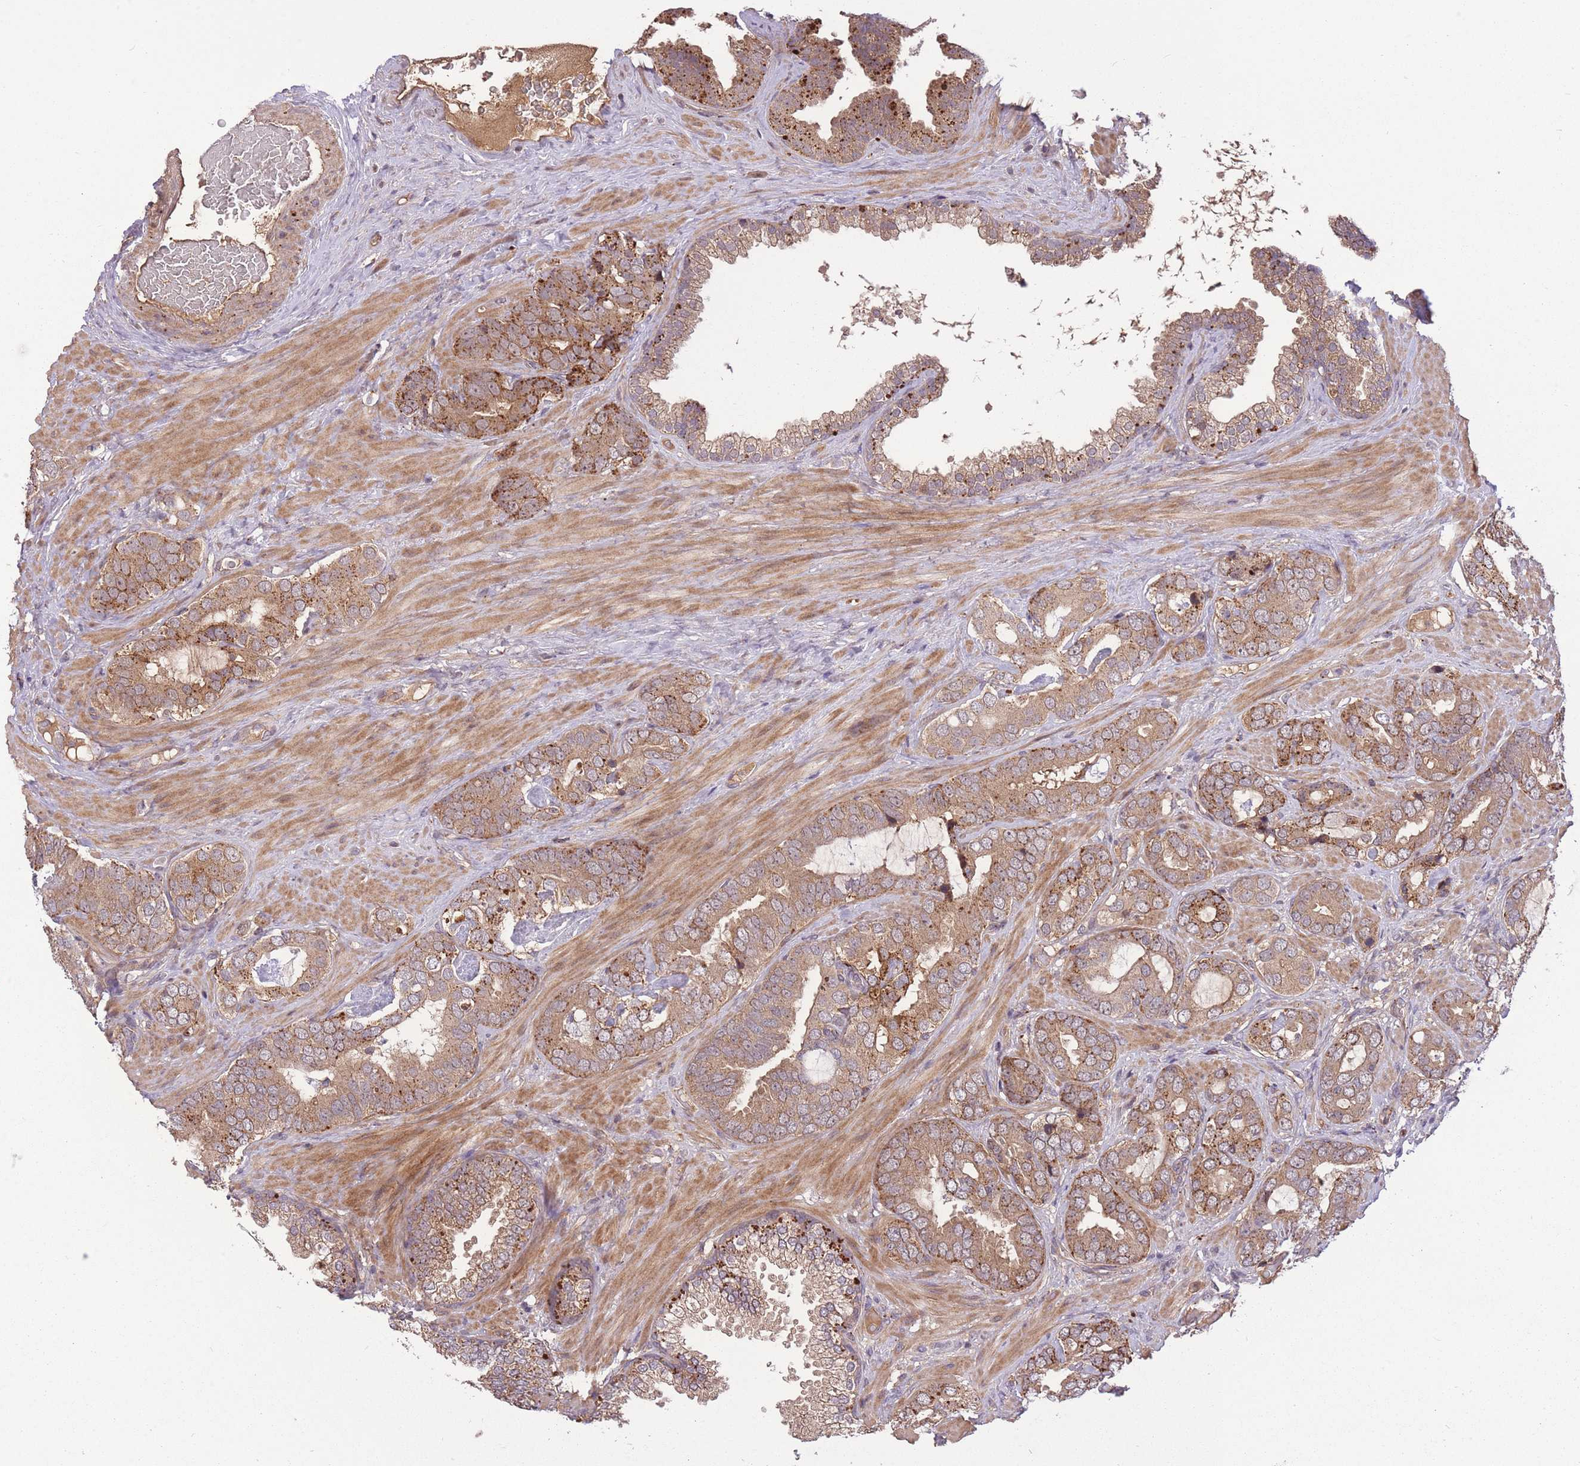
{"staining": {"intensity": "moderate", "quantity": ">75%", "location": "cytoplasmic/membranous"}, "tissue": "prostate cancer", "cell_type": "Tumor cells", "image_type": "cancer", "snomed": [{"axis": "morphology", "description": "Adenocarcinoma, High grade"}, {"axis": "topography", "description": "Prostate"}], "caption": "This image demonstrates immunohistochemistry (IHC) staining of human prostate cancer, with medium moderate cytoplasmic/membranous expression in about >75% of tumor cells.", "gene": "POLR3F", "patient": {"sex": "male", "age": 71}}